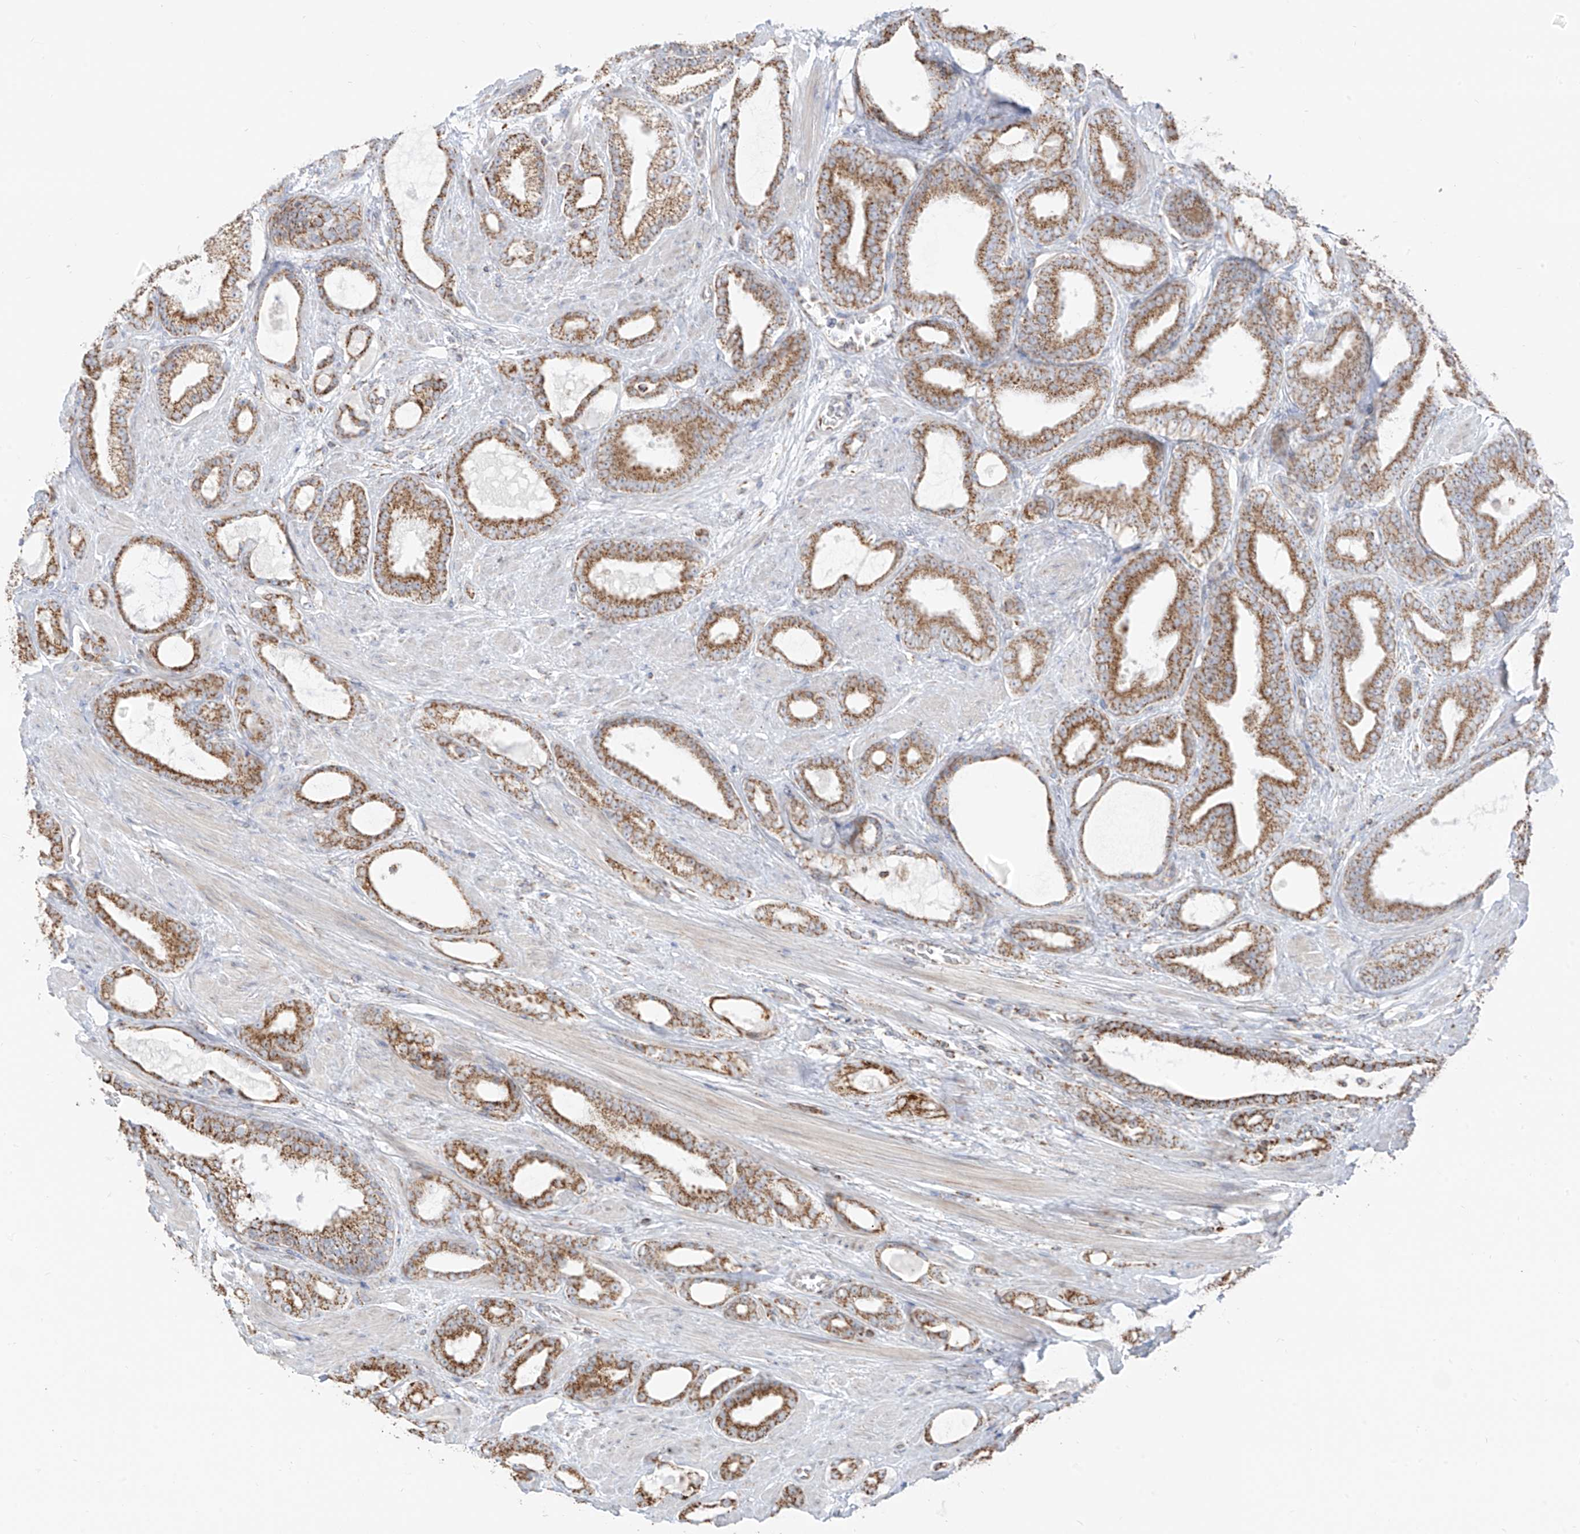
{"staining": {"intensity": "moderate", "quantity": ">75%", "location": "cytoplasmic/membranous"}, "tissue": "prostate cancer", "cell_type": "Tumor cells", "image_type": "cancer", "snomed": [{"axis": "morphology", "description": "Adenocarcinoma, High grade"}, {"axis": "topography", "description": "Prostate"}], "caption": "Immunohistochemical staining of adenocarcinoma (high-grade) (prostate) displays moderate cytoplasmic/membranous protein expression in about >75% of tumor cells.", "gene": "ETHE1", "patient": {"sex": "male", "age": 60}}